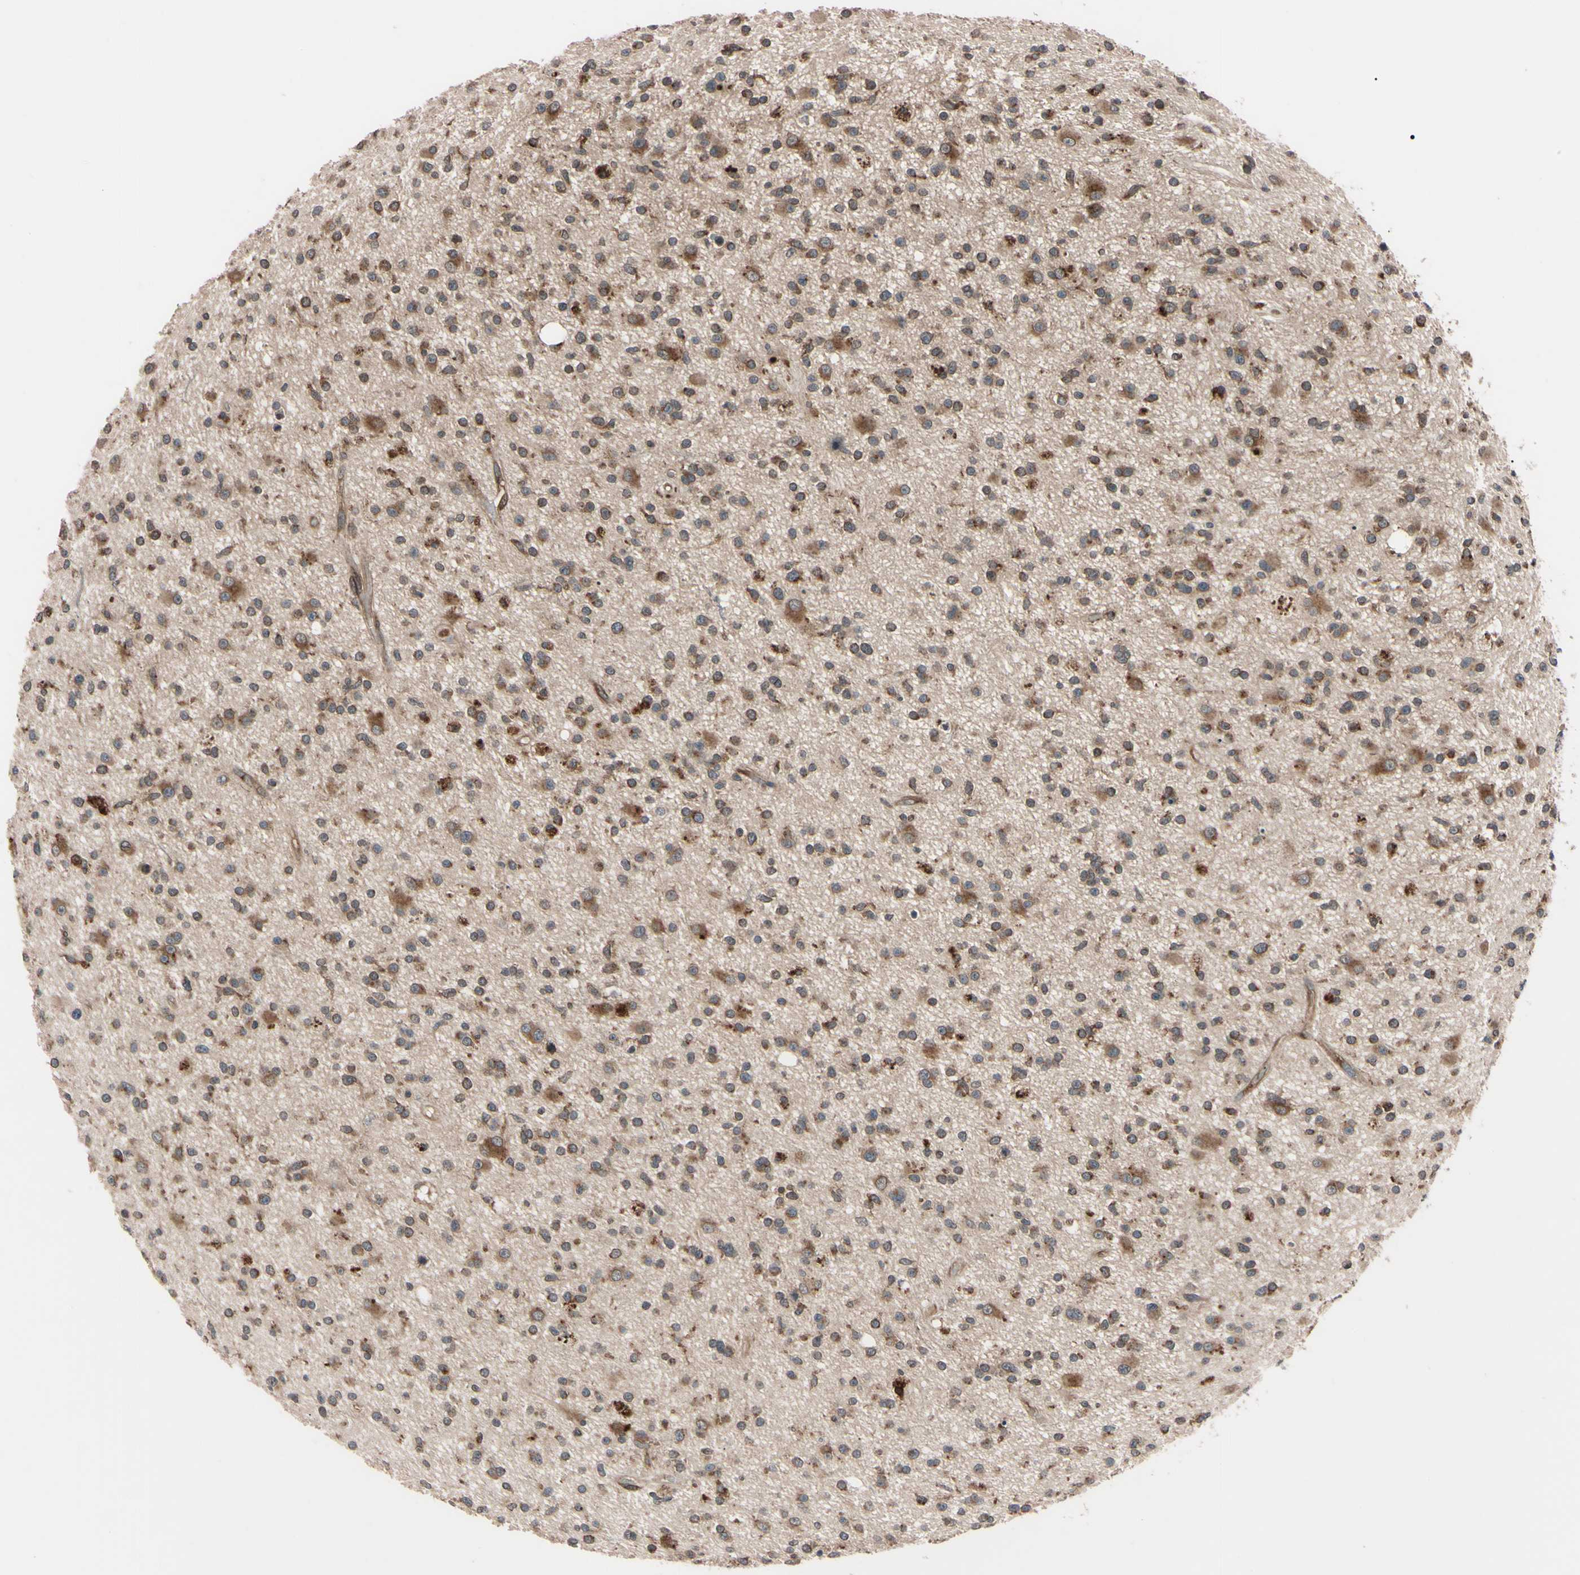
{"staining": {"intensity": "moderate", "quantity": ">75%", "location": "cytoplasmic/membranous"}, "tissue": "glioma", "cell_type": "Tumor cells", "image_type": "cancer", "snomed": [{"axis": "morphology", "description": "Glioma, malignant, High grade"}, {"axis": "topography", "description": "Brain"}], "caption": "There is medium levels of moderate cytoplasmic/membranous expression in tumor cells of glioma, as demonstrated by immunohistochemical staining (brown color).", "gene": "GUCY1B1", "patient": {"sex": "male", "age": 33}}